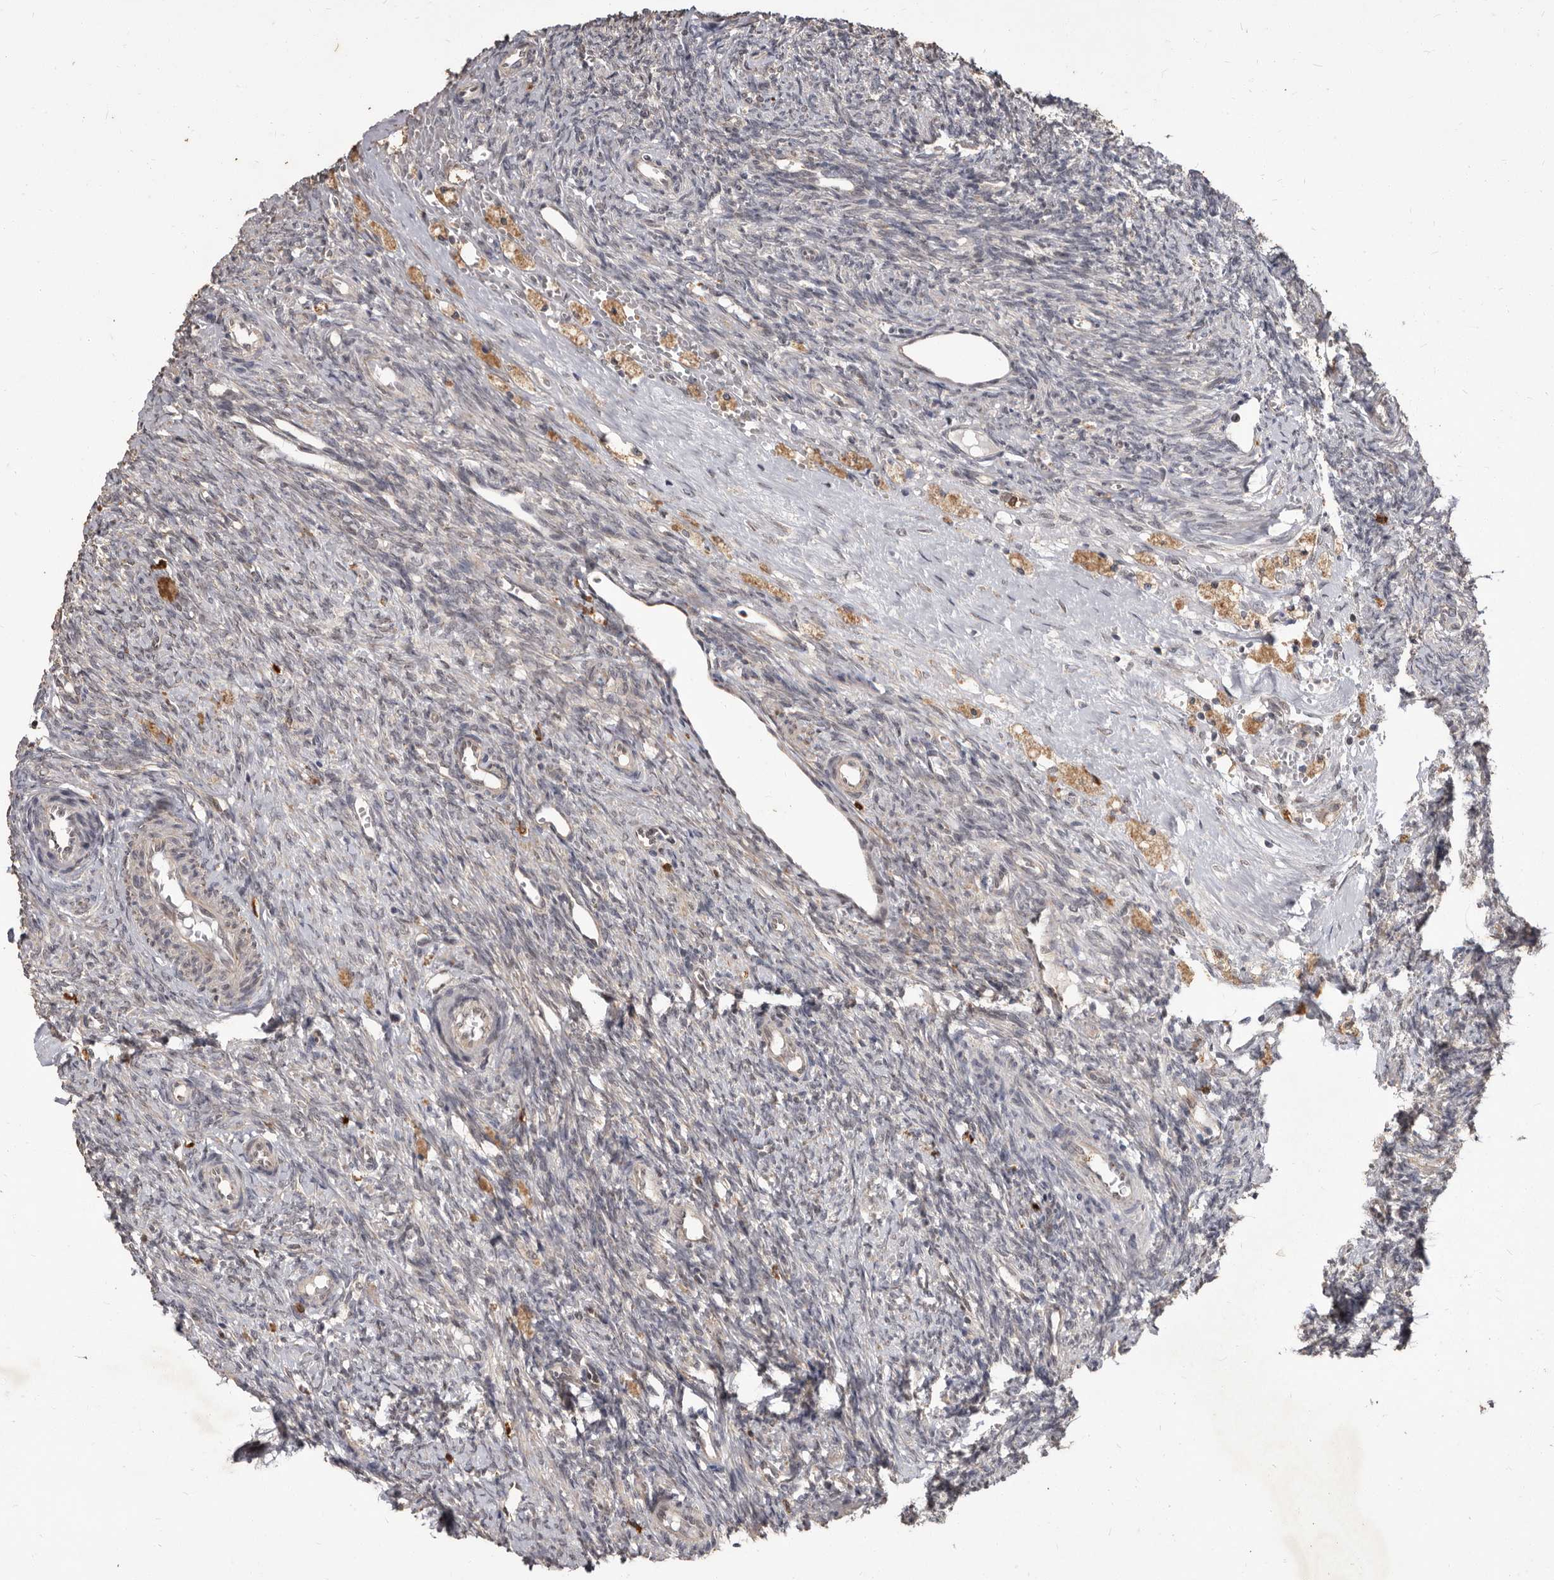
{"staining": {"intensity": "weak", "quantity": ">75%", "location": "cytoplasmic/membranous"}, "tissue": "ovary", "cell_type": "Follicle cells", "image_type": "normal", "snomed": [{"axis": "morphology", "description": "Normal tissue, NOS"}, {"axis": "topography", "description": "Ovary"}], "caption": "Brown immunohistochemical staining in normal human ovary displays weak cytoplasmic/membranous staining in approximately >75% of follicle cells.", "gene": "ACLY", "patient": {"sex": "female", "age": 41}}